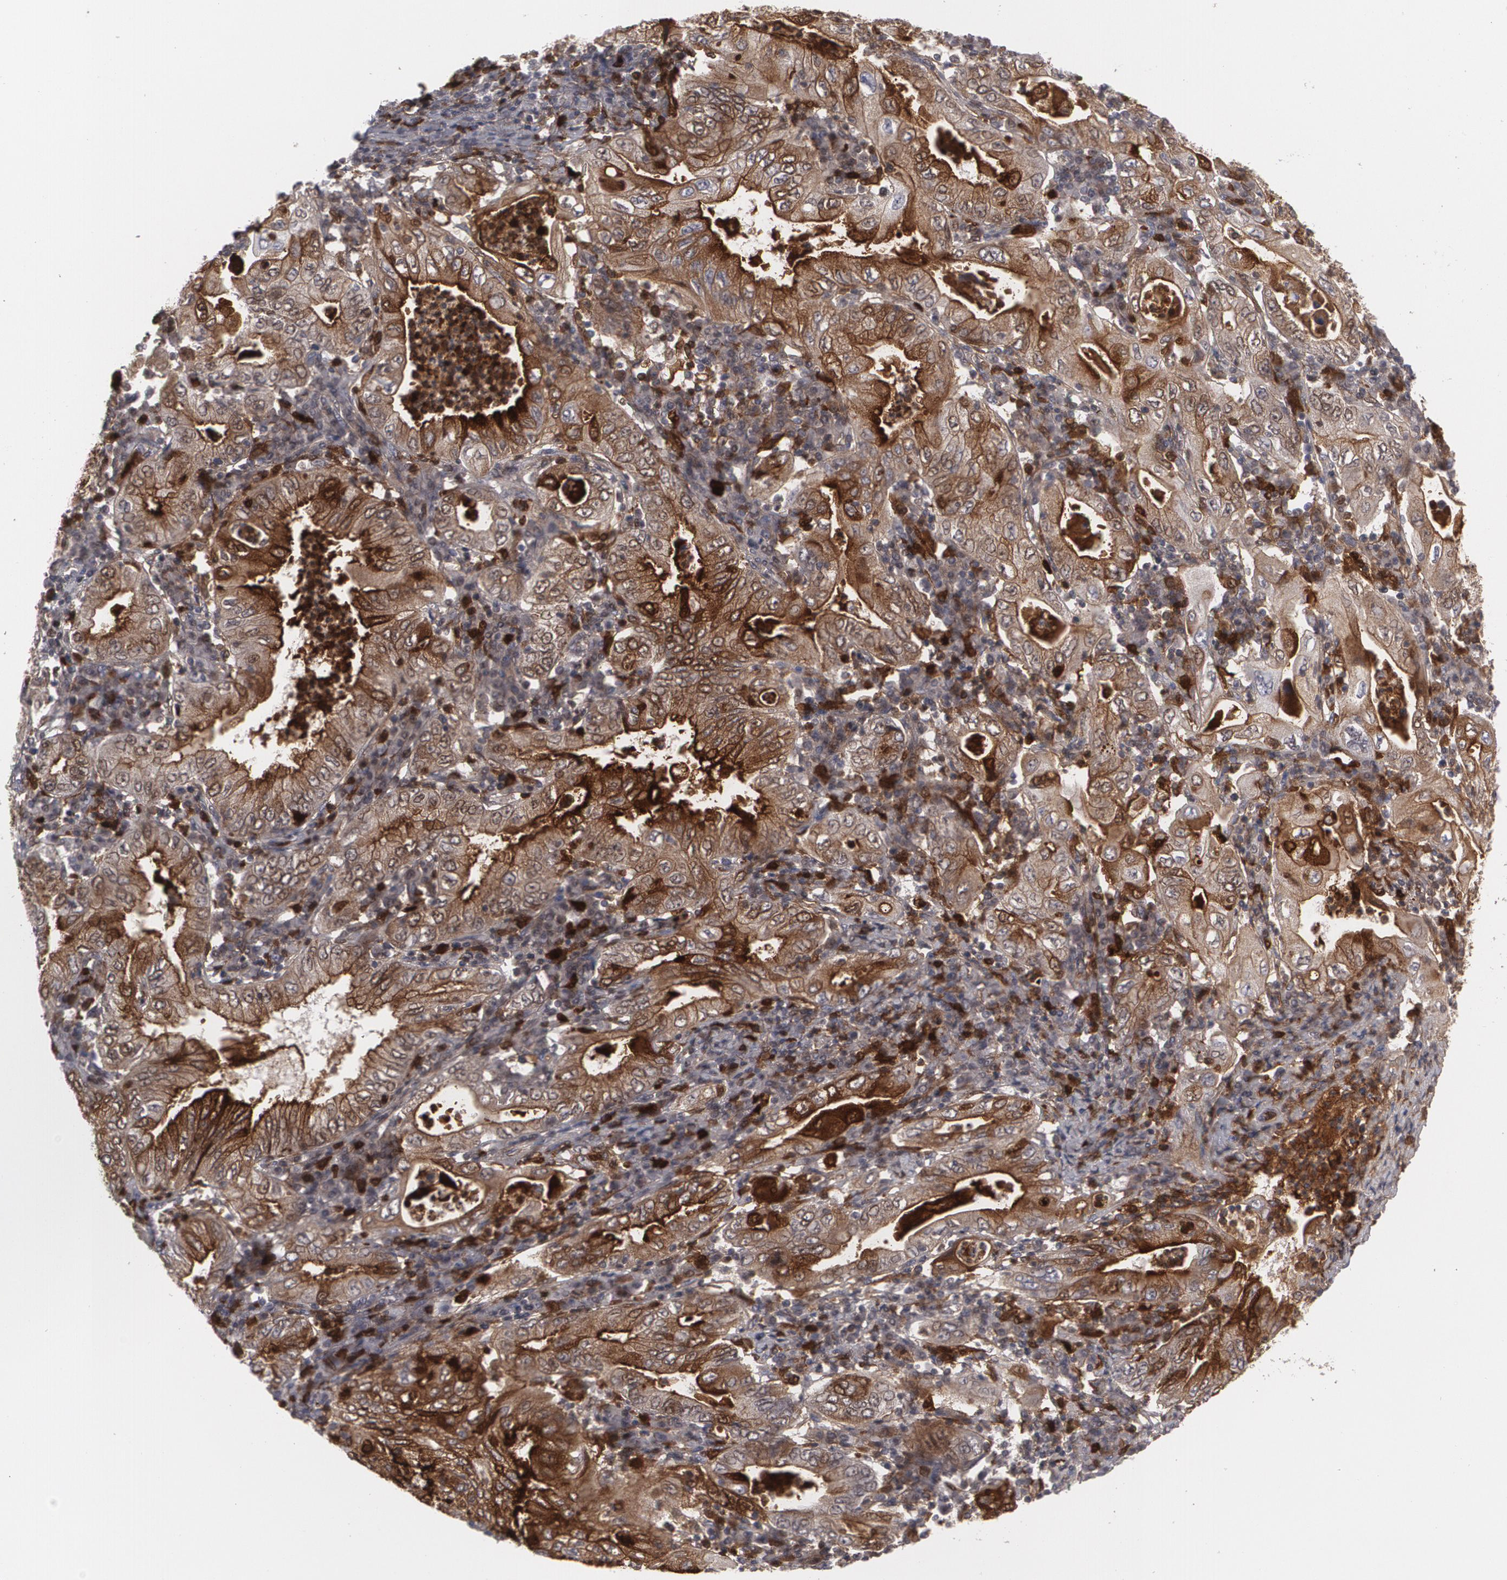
{"staining": {"intensity": "moderate", "quantity": "<25%", "location": "cytoplasmic/membranous"}, "tissue": "stomach cancer", "cell_type": "Tumor cells", "image_type": "cancer", "snomed": [{"axis": "morphology", "description": "Normal tissue, NOS"}, {"axis": "morphology", "description": "Adenocarcinoma, NOS"}, {"axis": "topography", "description": "Esophagus"}, {"axis": "topography", "description": "Stomach, upper"}, {"axis": "topography", "description": "Peripheral nerve tissue"}], "caption": "Adenocarcinoma (stomach) tissue exhibits moderate cytoplasmic/membranous positivity in approximately <25% of tumor cells", "gene": "LRG1", "patient": {"sex": "male", "age": 62}}